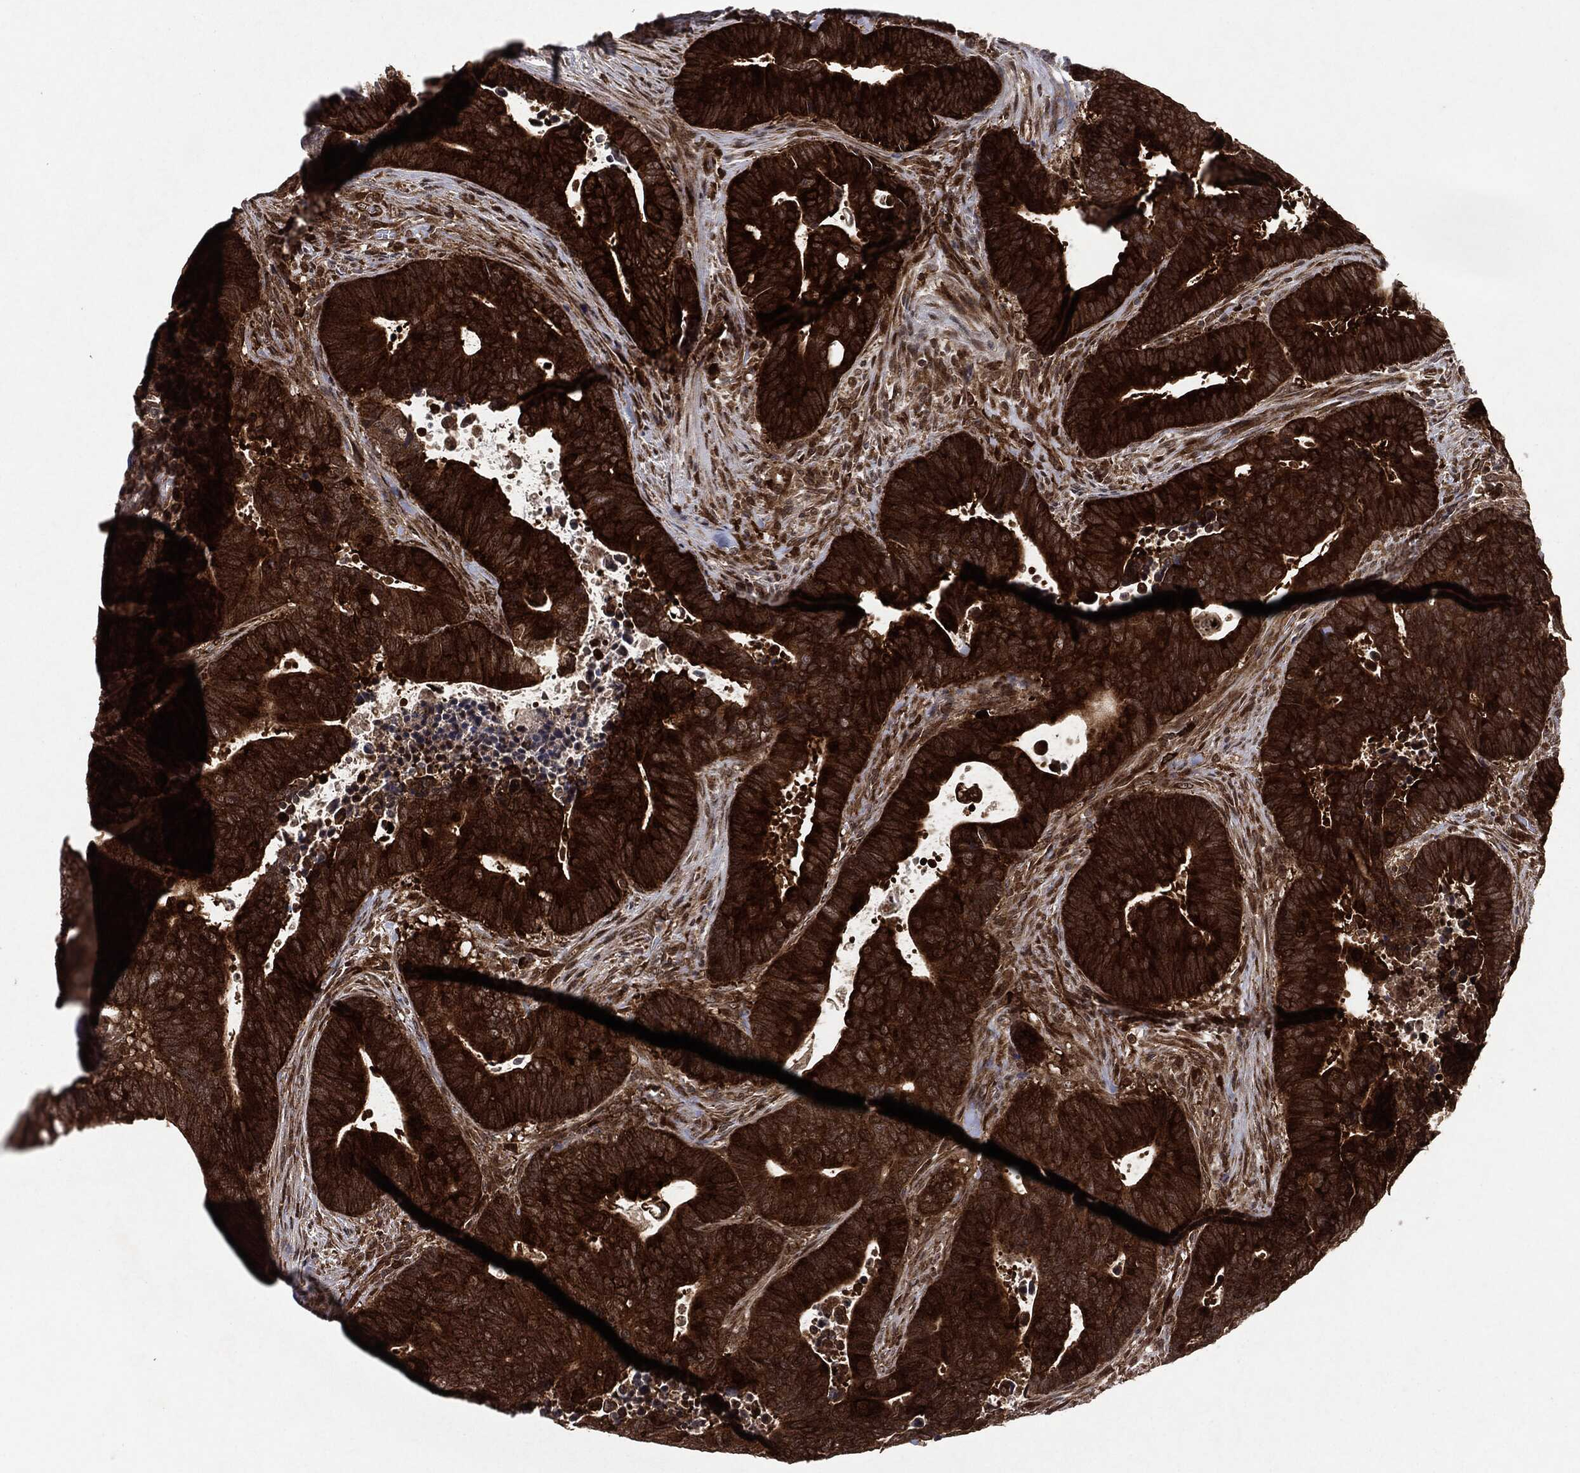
{"staining": {"intensity": "strong", "quantity": ">75%", "location": "cytoplasmic/membranous"}, "tissue": "colorectal cancer", "cell_type": "Tumor cells", "image_type": "cancer", "snomed": [{"axis": "morphology", "description": "Adenocarcinoma, NOS"}, {"axis": "topography", "description": "Colon"}], "caption": "Approximately >75% of tumor cells in colorectal cancer (adenocarcinoma) display strong cytoplasmic/membranous protein staining as visualized by brown immunohistochemical staining.", "gene": "OTUB1", "patient": {"sex": "male", "age": 75}}